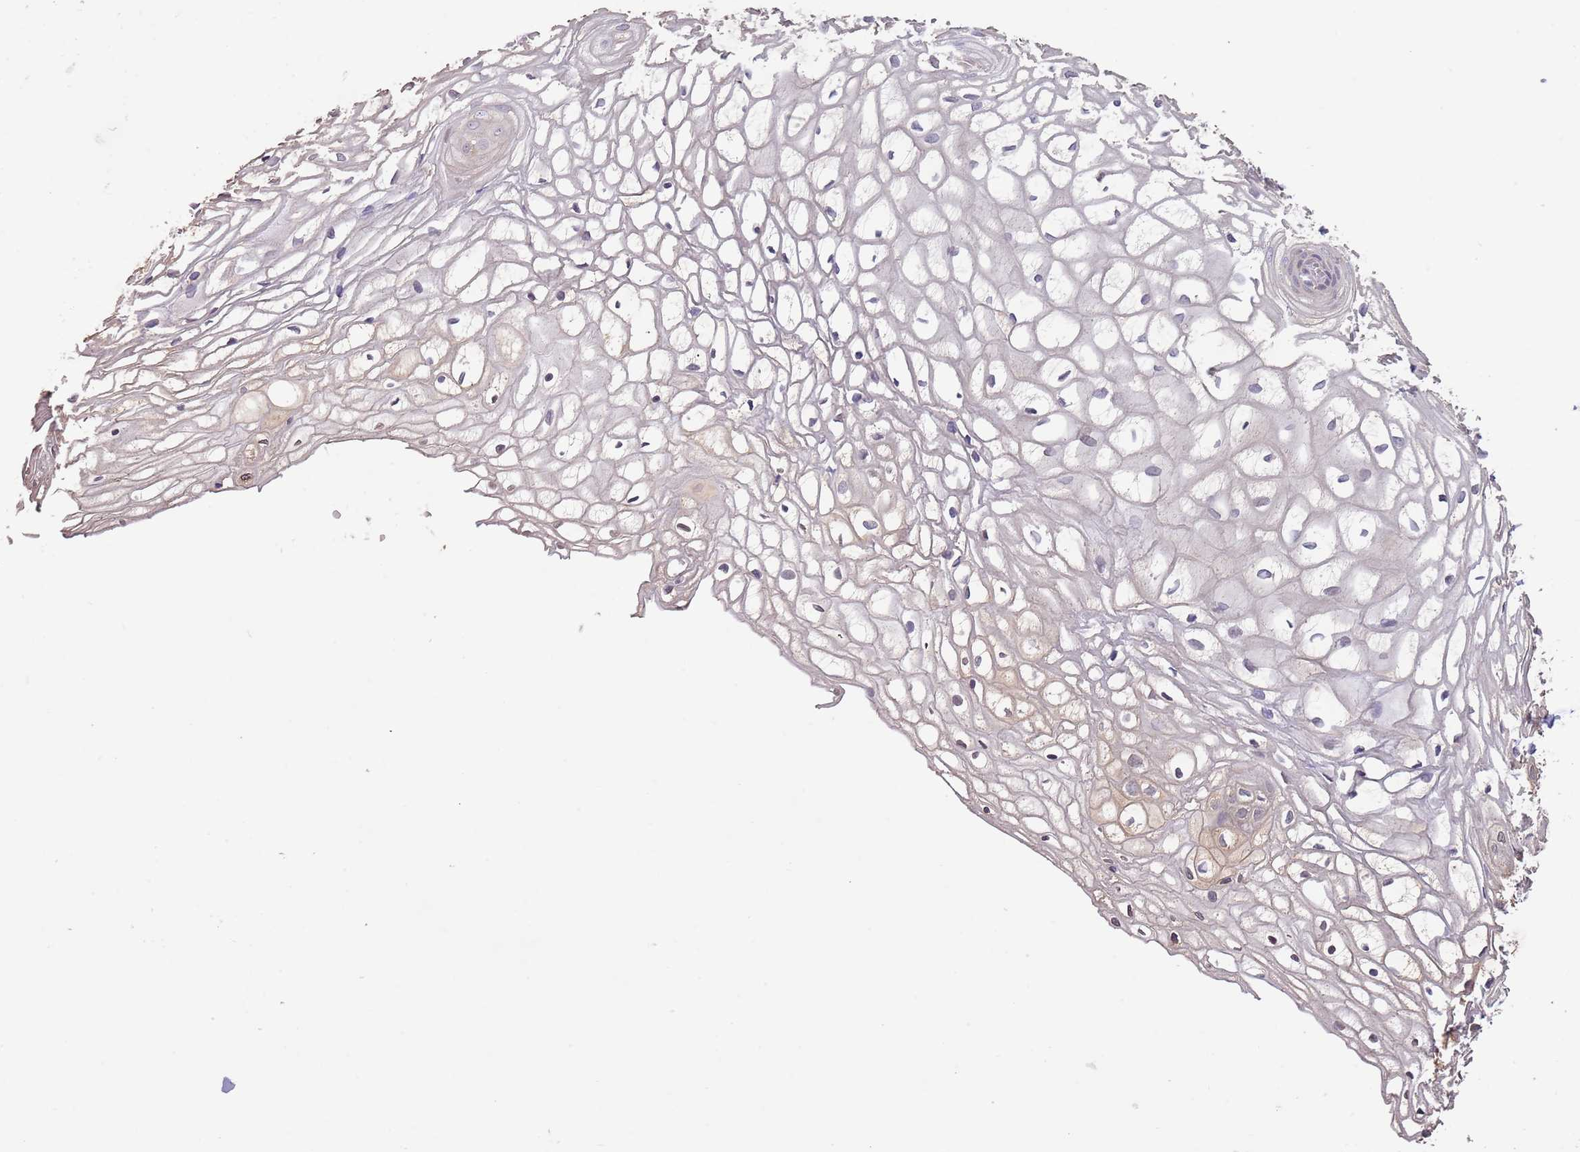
{"staining": {"intensity": "weak", "quantity": "<25%", "location": "cytoplasmic/membranous"}, "tissue": "vagina", "cell_type": "Squamous epithelial cells", "image_type": "normal", "snomed": [{"axis": "morphology", "description": "Normal tissue, NOS"}, {"axis": "topography", "description": "Vagina"}], "caption": "DAB immunohistochemical staining of normal human vagina shows no significant staining in squamous epithelial cells. (IHC, brightfield microscopy, high magnification).", "gene": "LIPJ", "patient": {"sex": "female", "age": 34}}